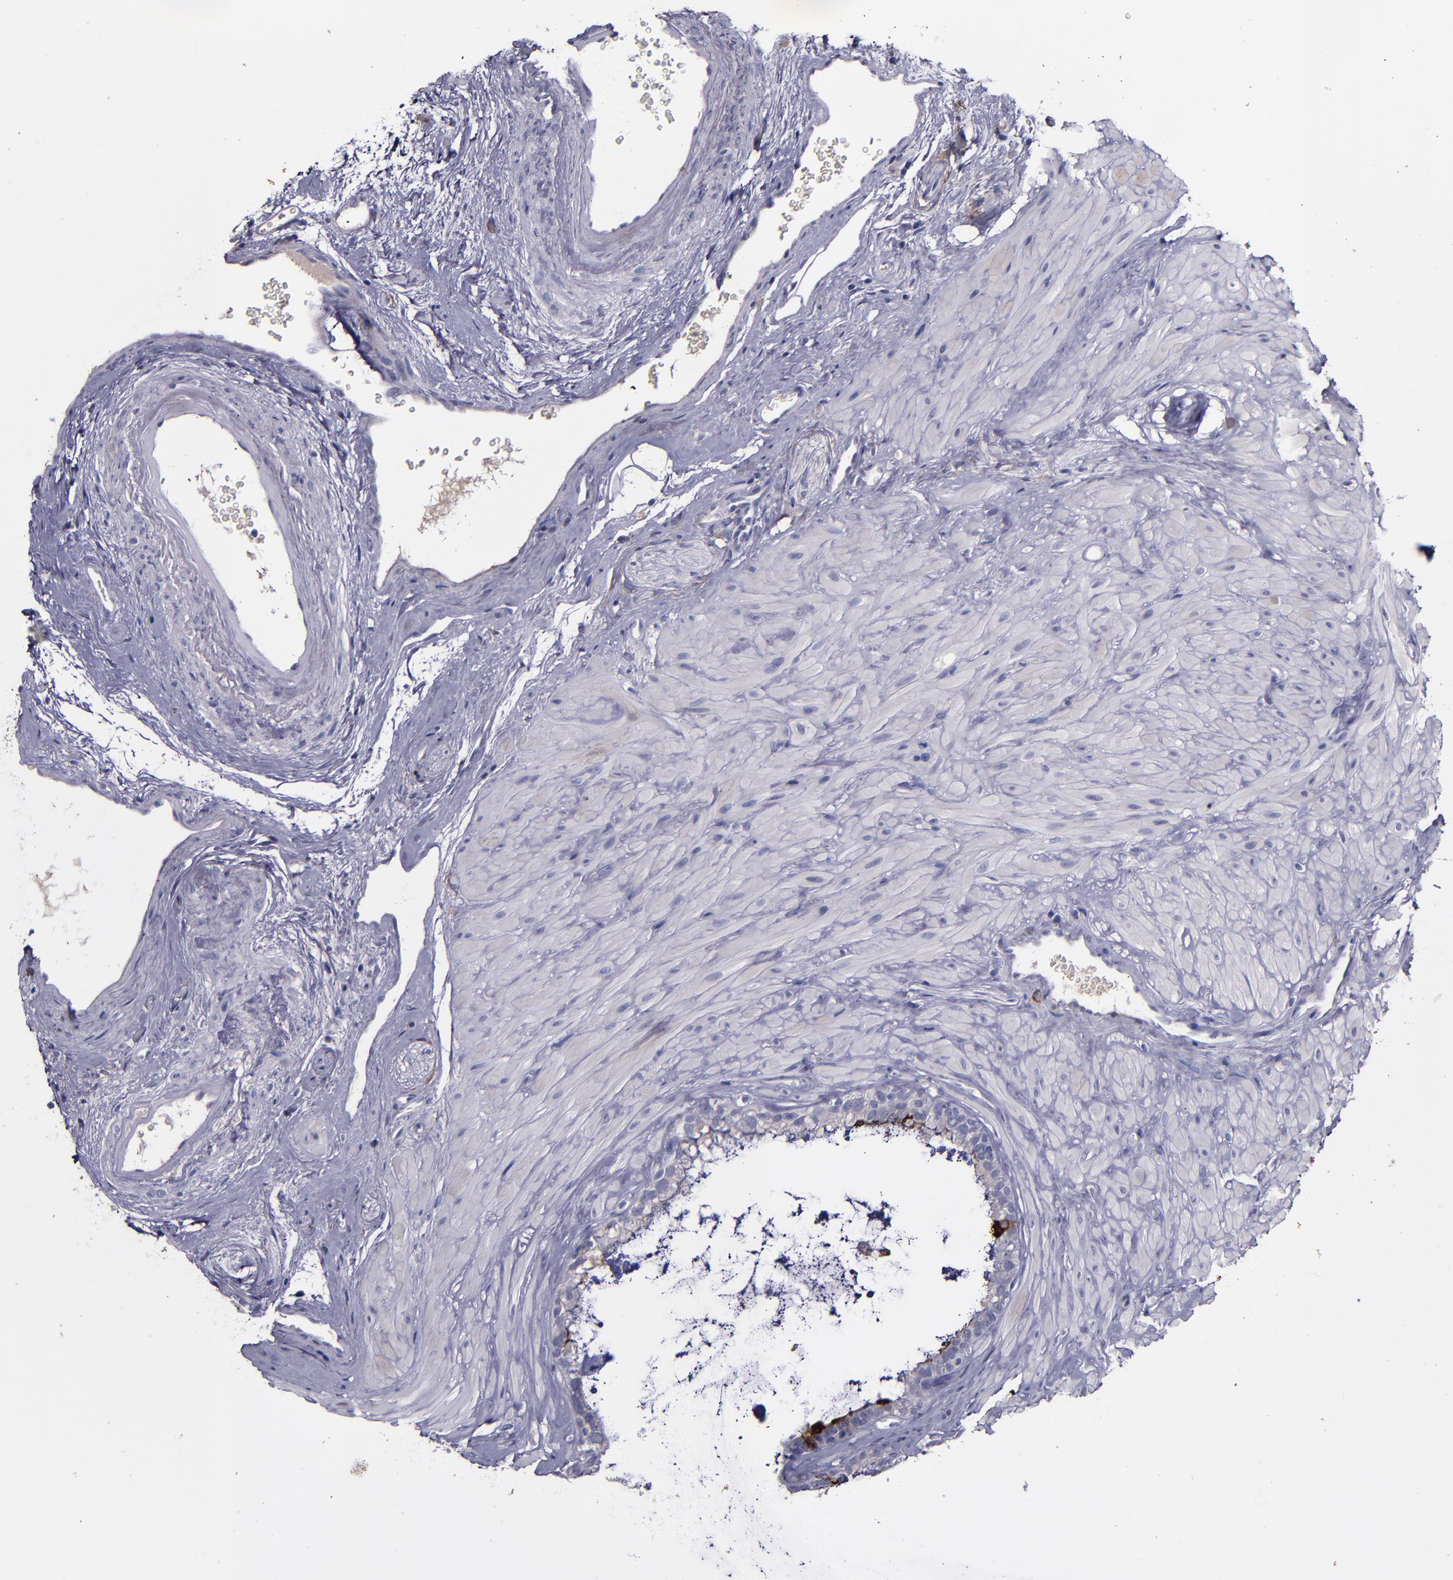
{"staining": {"intensity": "moderate", "quantity": "25%-75%", "location": "cytoplasmic/membranous"}, "tissue": "seminal vesicle", "cell_type": "Glandular cells", "image_type": "normal", "snomed": [{"axis": "morphology", "description": "Normal tissue, NOS"}, {"axis": "topography", "description": "Seminal veicle"}], "caption": "About 25%-75% of glandular cells in normal human seminal vesicle exhibit moderate cytoplasmic/membranous protein positivity as visualized by brown immunohistochemical staining.", "gene": "MFGE8", "patient": {"sex": "male", "age": 63}}